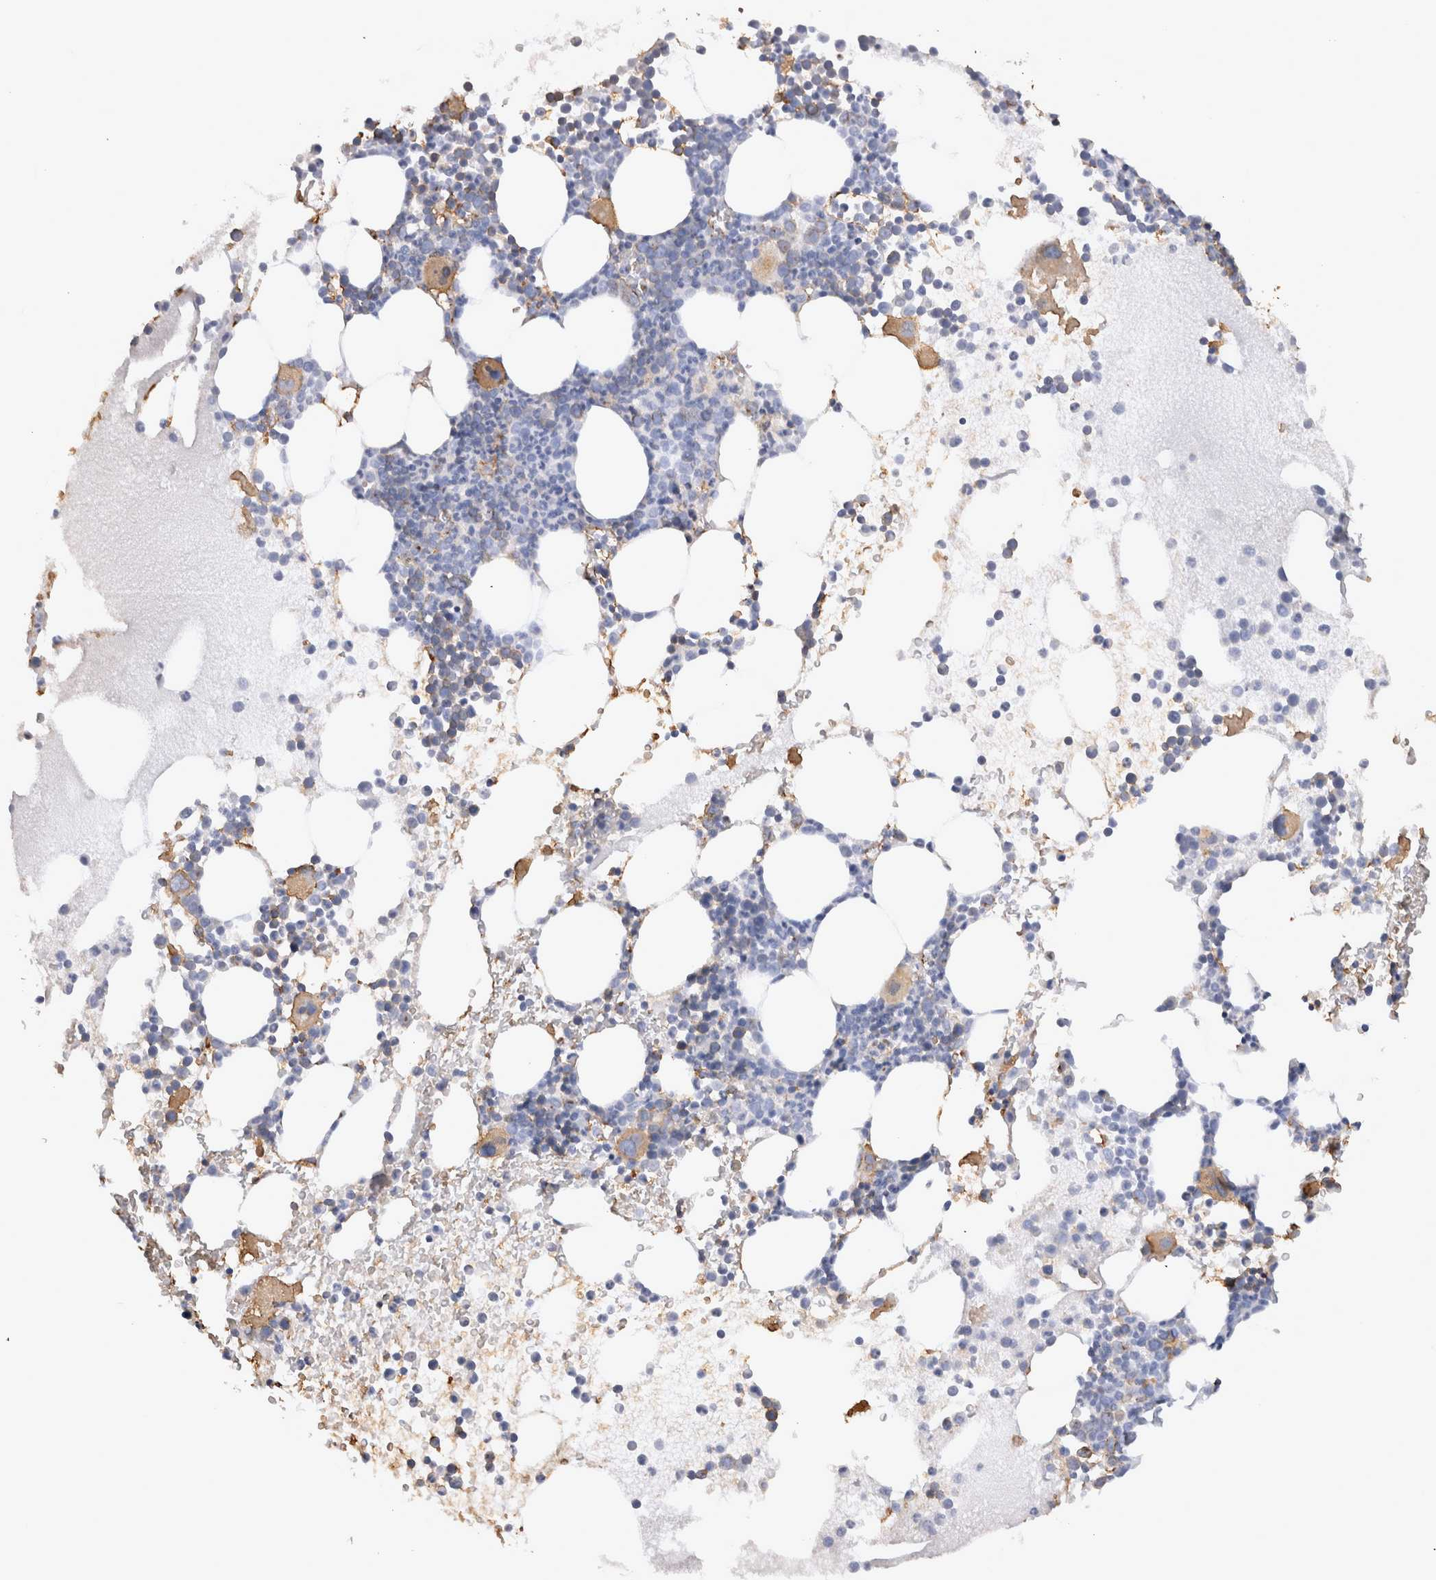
{"staining": {"intensity": "moderate", "quantity": "25%-75%", "location": "cytoplasmic/membranous"}, "tissue": "bone marrow", "cell_type": "Hematopoietic cells", "image_type": "normal", "snomed": [{"axis": "morphology", "description": "Normal tissue, NOS"}, {"axis": "morphology", "description": "Inflammation, NOS"}, {"axis": "topography", "description": "Bone marrow"}], "caption": "A photomicrograph of human bone marrow stained for a protein shows moderate cytoplasmic/membranous brown staining in hematopoietic cells. Immunohistochemistry stains the protein in brown and the nuclei are stained blue.", "gene": "IL17RC", "patient": {"sex": "female", "age": 45}}